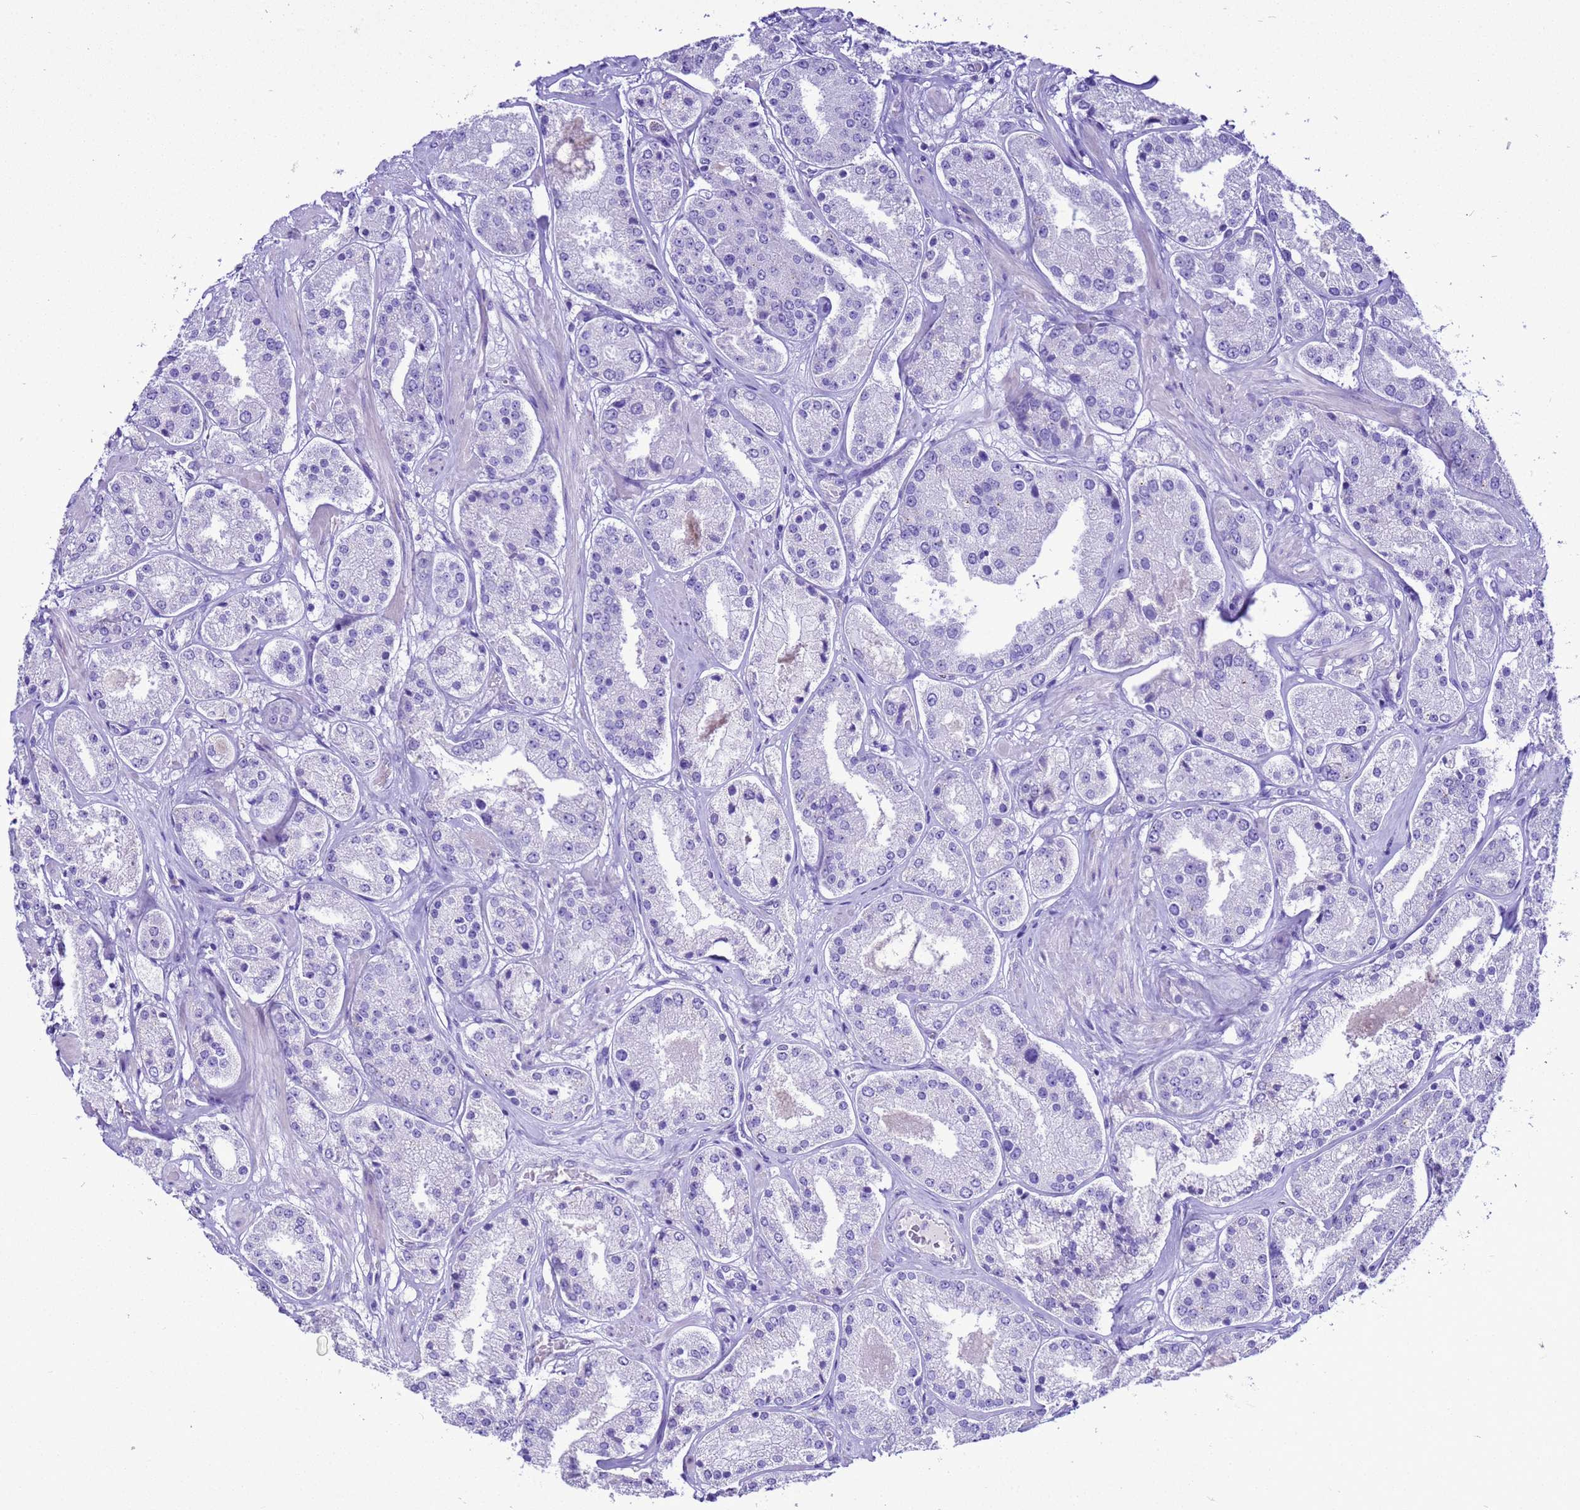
{"staining": {"intensity": "negative", "quantity": "none", "location": "none"}, "tissue": "prostate cancer", "cell_type": "Tumor cells", "image_type": "cancer", "snomed": [{"axis": "morphology", "description": "Adenocarcinoma, High grade"}, {"axis": "topography", "description": "Prostate"}], "caption": "This is an immunohistochemistry micrograph of human prostate cancer (high-grade adenocarcinoma). There is no expression in tumor cells.", "gene": "BEST2", "patient": {"sex": "male", "age": 63}}